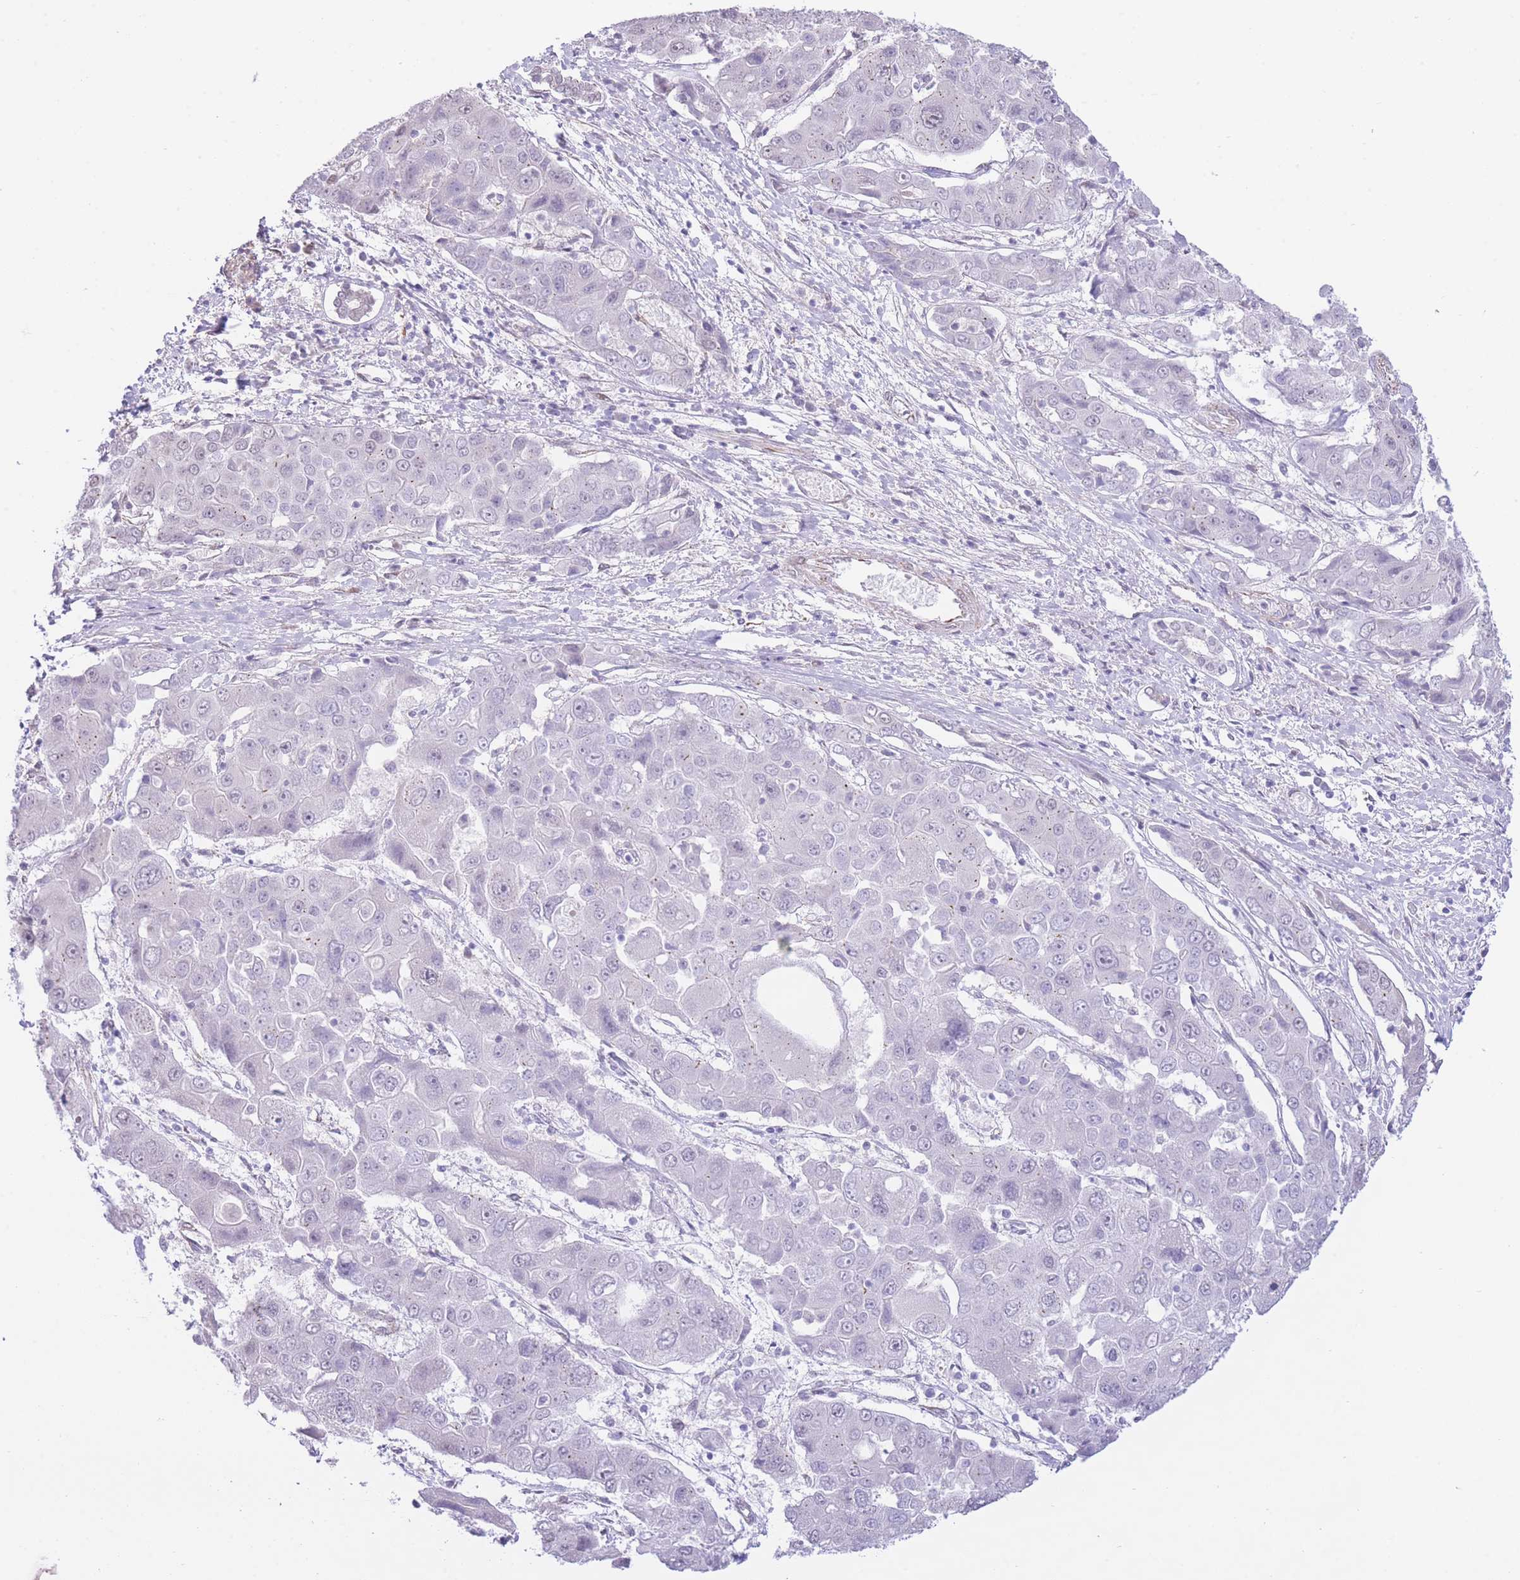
{"staining": {"intensity": "negative", "quantity": "none", "location": "none"}, "tissue": "liver cancer", "cell_type": "Tumor cells", "image_type": "cancer", "snomed": [{"axis": "morphology", "description": "Cholangiocarcinoma"}, {"axis": "topography", "description": "Liver"}], "caption": "An image of human liver cancer (cholangiocarcinoma) is negative for staining in tumor cells.", "gene": "PSG8", "patient": {"sex": "male", "age": 67}}